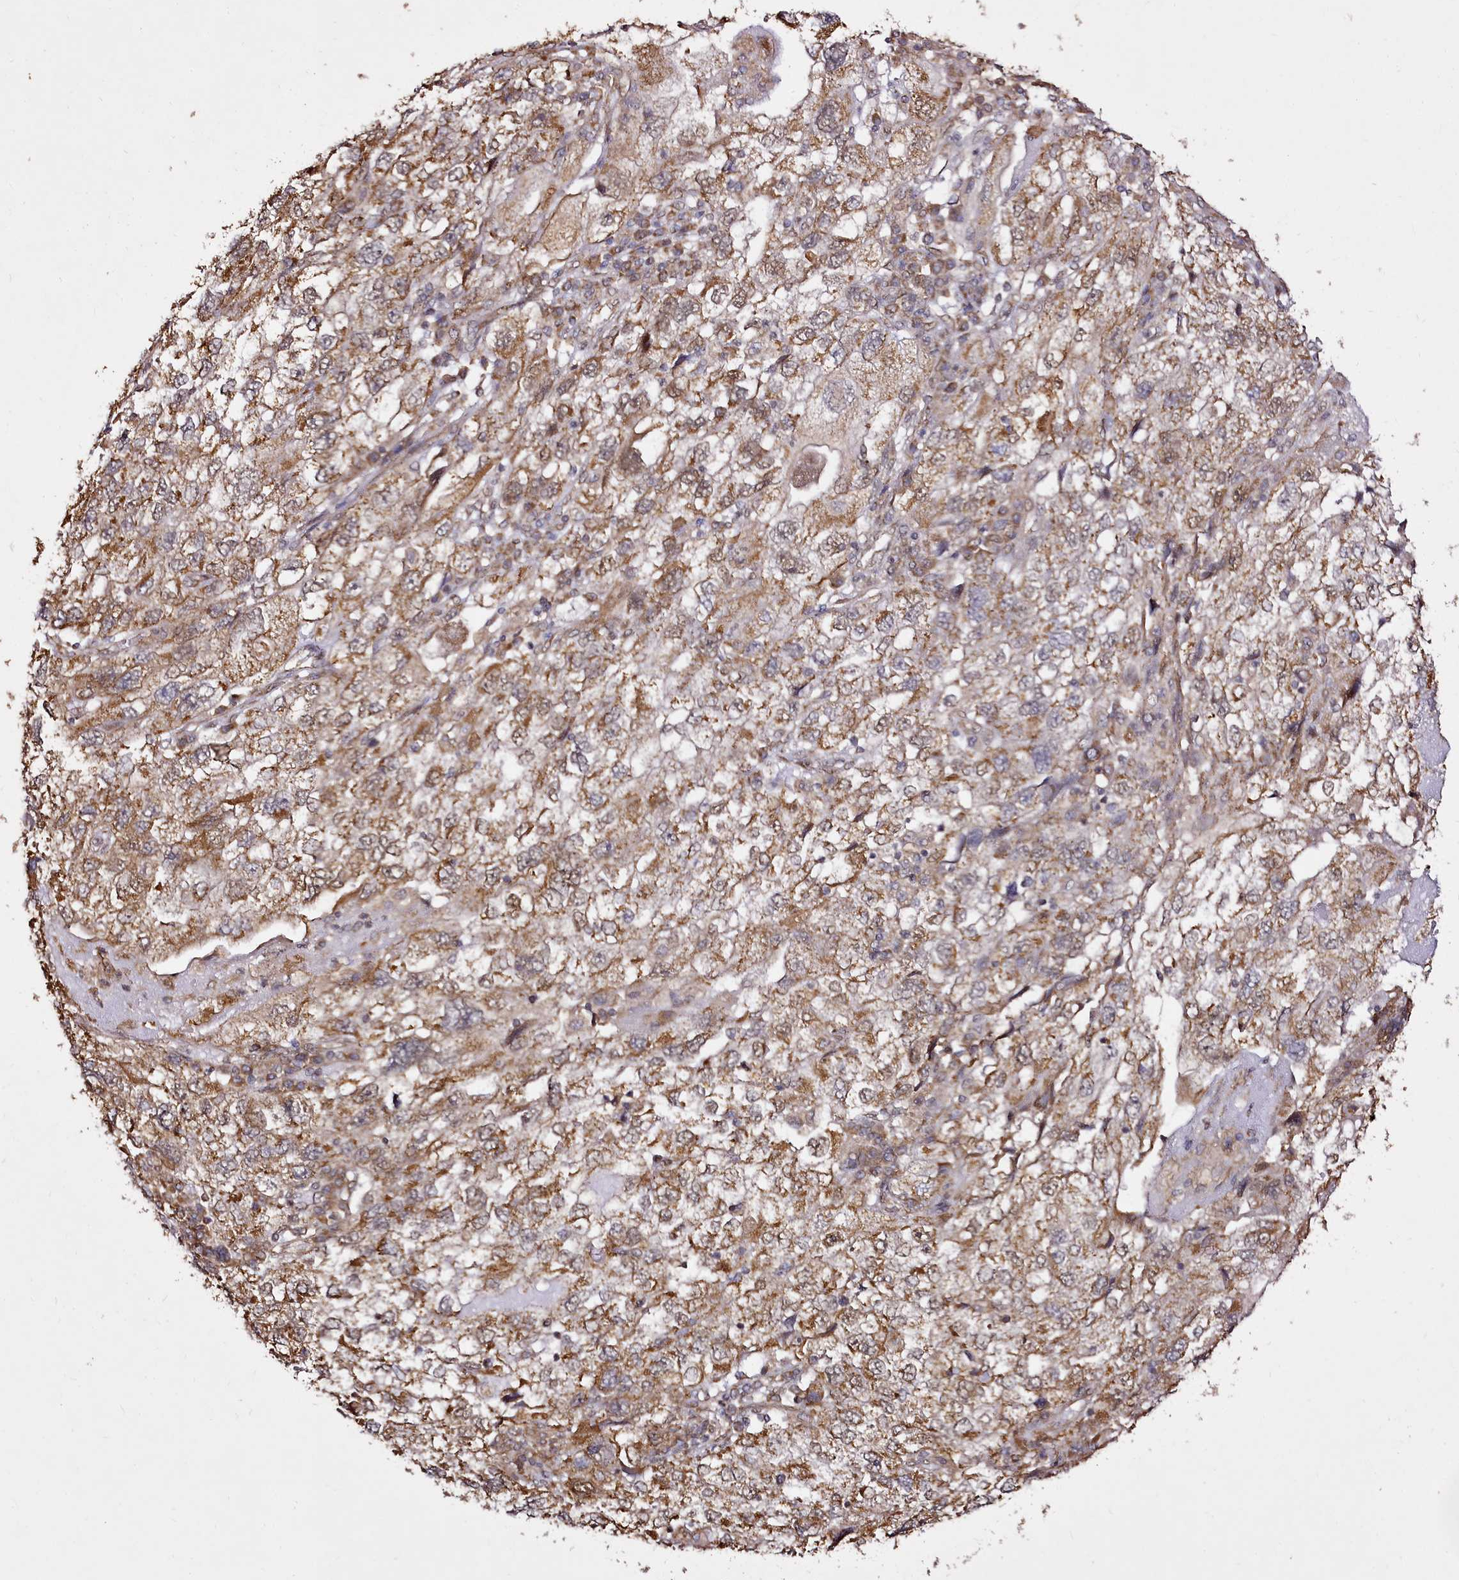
{"staining": {"intensity": "moderate", "quantity": ">75%", "location": "cytoplasmic/membranous"}, "tissue": "endometrial cancer", "cell_type": "Tumor cells", "image_type": "cancer", "snomed": [{"axis": "morphology", "description": "Adenocarcinoma, NOS"}, {"axis": "topography", "description": "Endometrium"}], "caption": "IHC staining of endometrial cancer, which reveals medium levels of moderate cytoplasmic/membranous positivity in approximately >75% of tumor cells indicating moderate cytoplasmic/membranous protein staining. The staining was performed using DAB (3,3'-diaminobenzidine) (brown) for protein detection and nuclei were counterstained in hematoxylin (blue).", "gene": "EDIL3", "patient": {"sex": "female", "age": 49}}